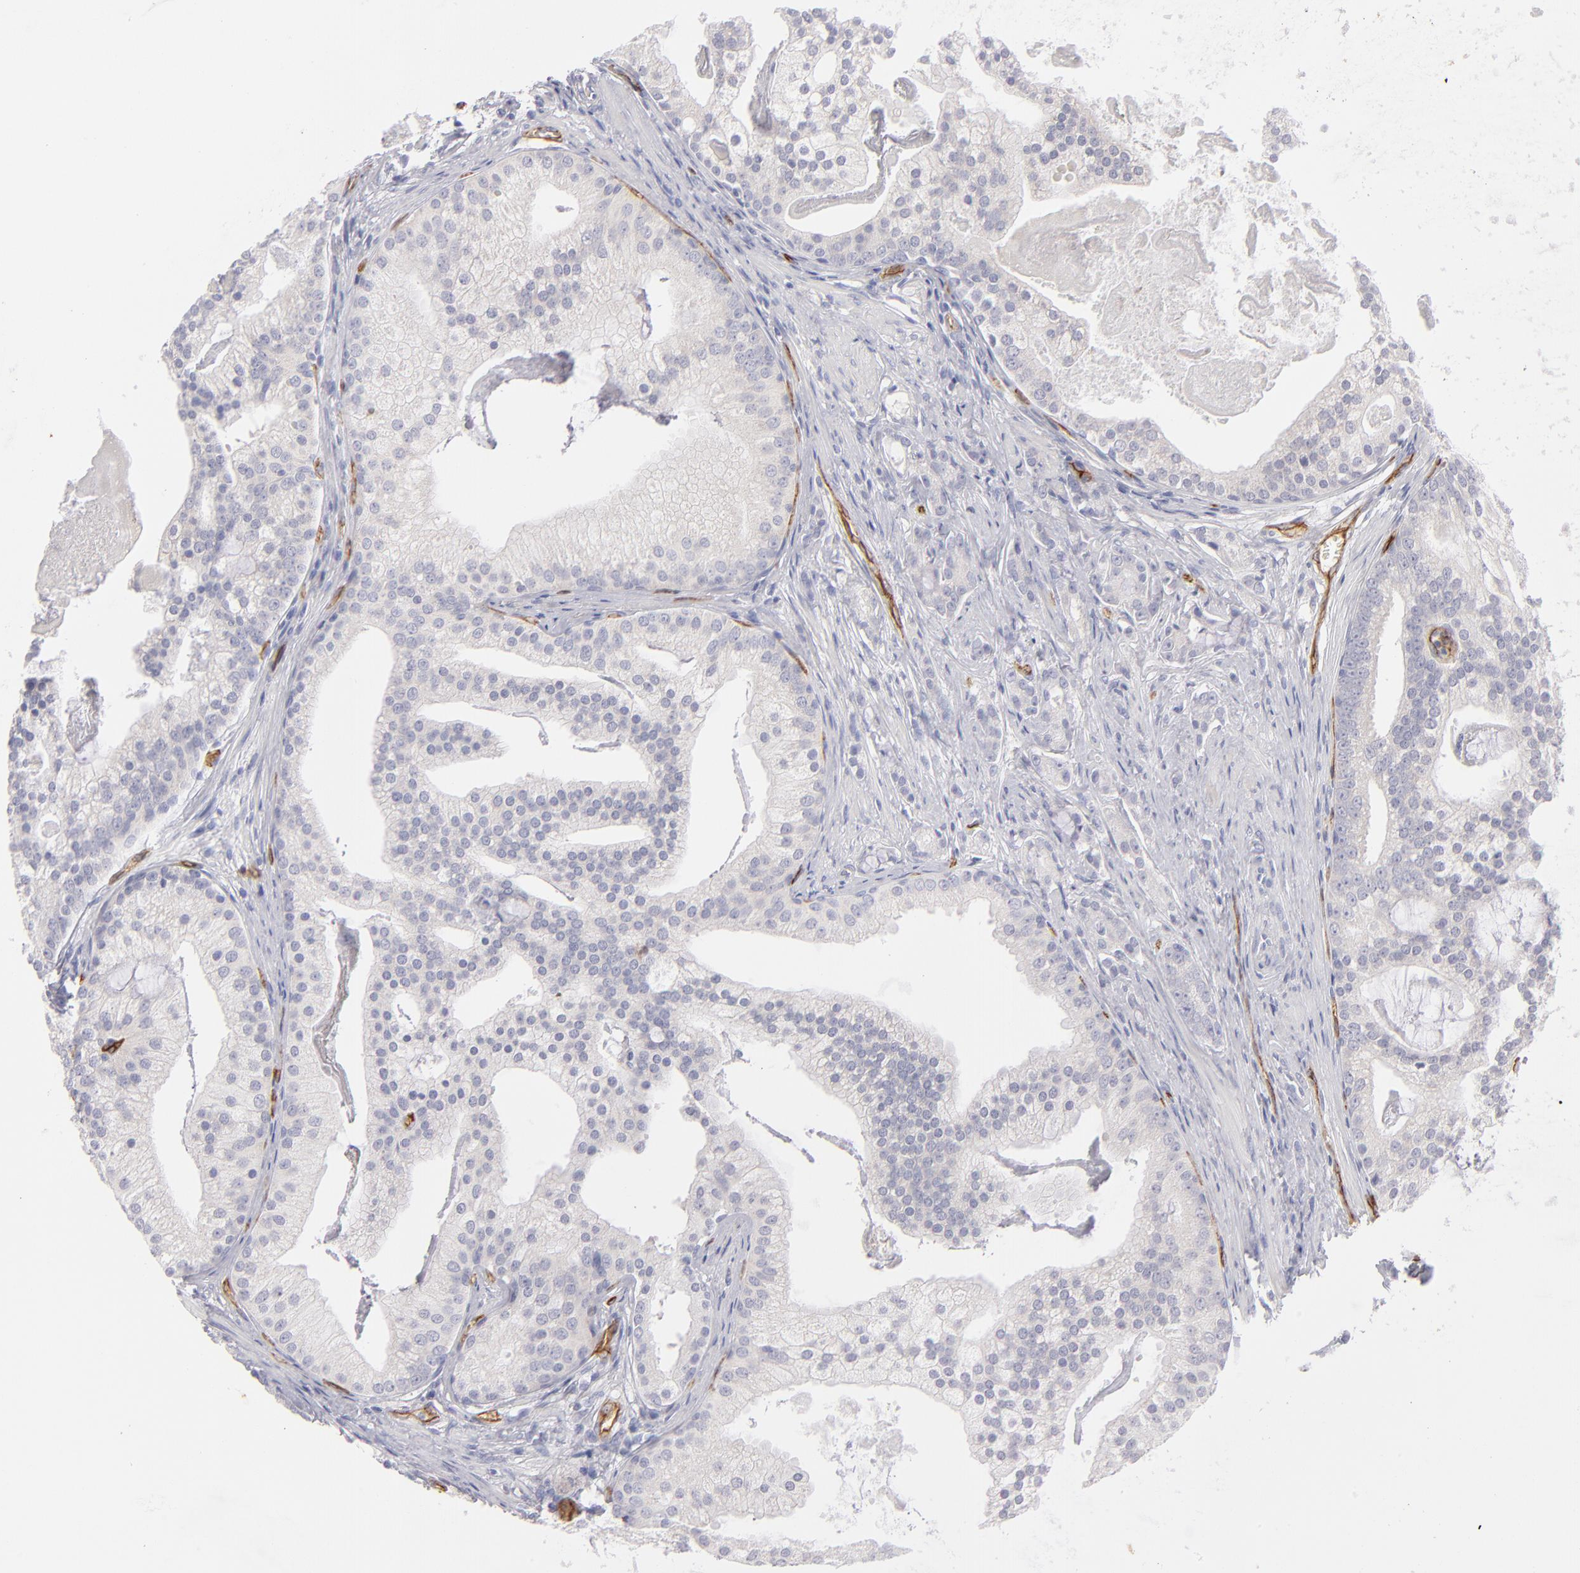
{"staining": {"intensity": "negative", "quantity": "none", "location": "none"}, "tissue": "prostate cancer", "cell_type": "Tumor cells", "image_type": "cancer", "snomed": [{"axis": "morphology", "description": "Adenocarcinoma, Low grade"}, {"axis": "topography", "description": "Prostate"}], "caption": "Low-grade adenocarcinoma (prostate) stained for a protein using immunohistochemistry demonstrates no staining tumor cells.", "gene": "PLVAP", "patient": {"sex": "male", "age": 58}}